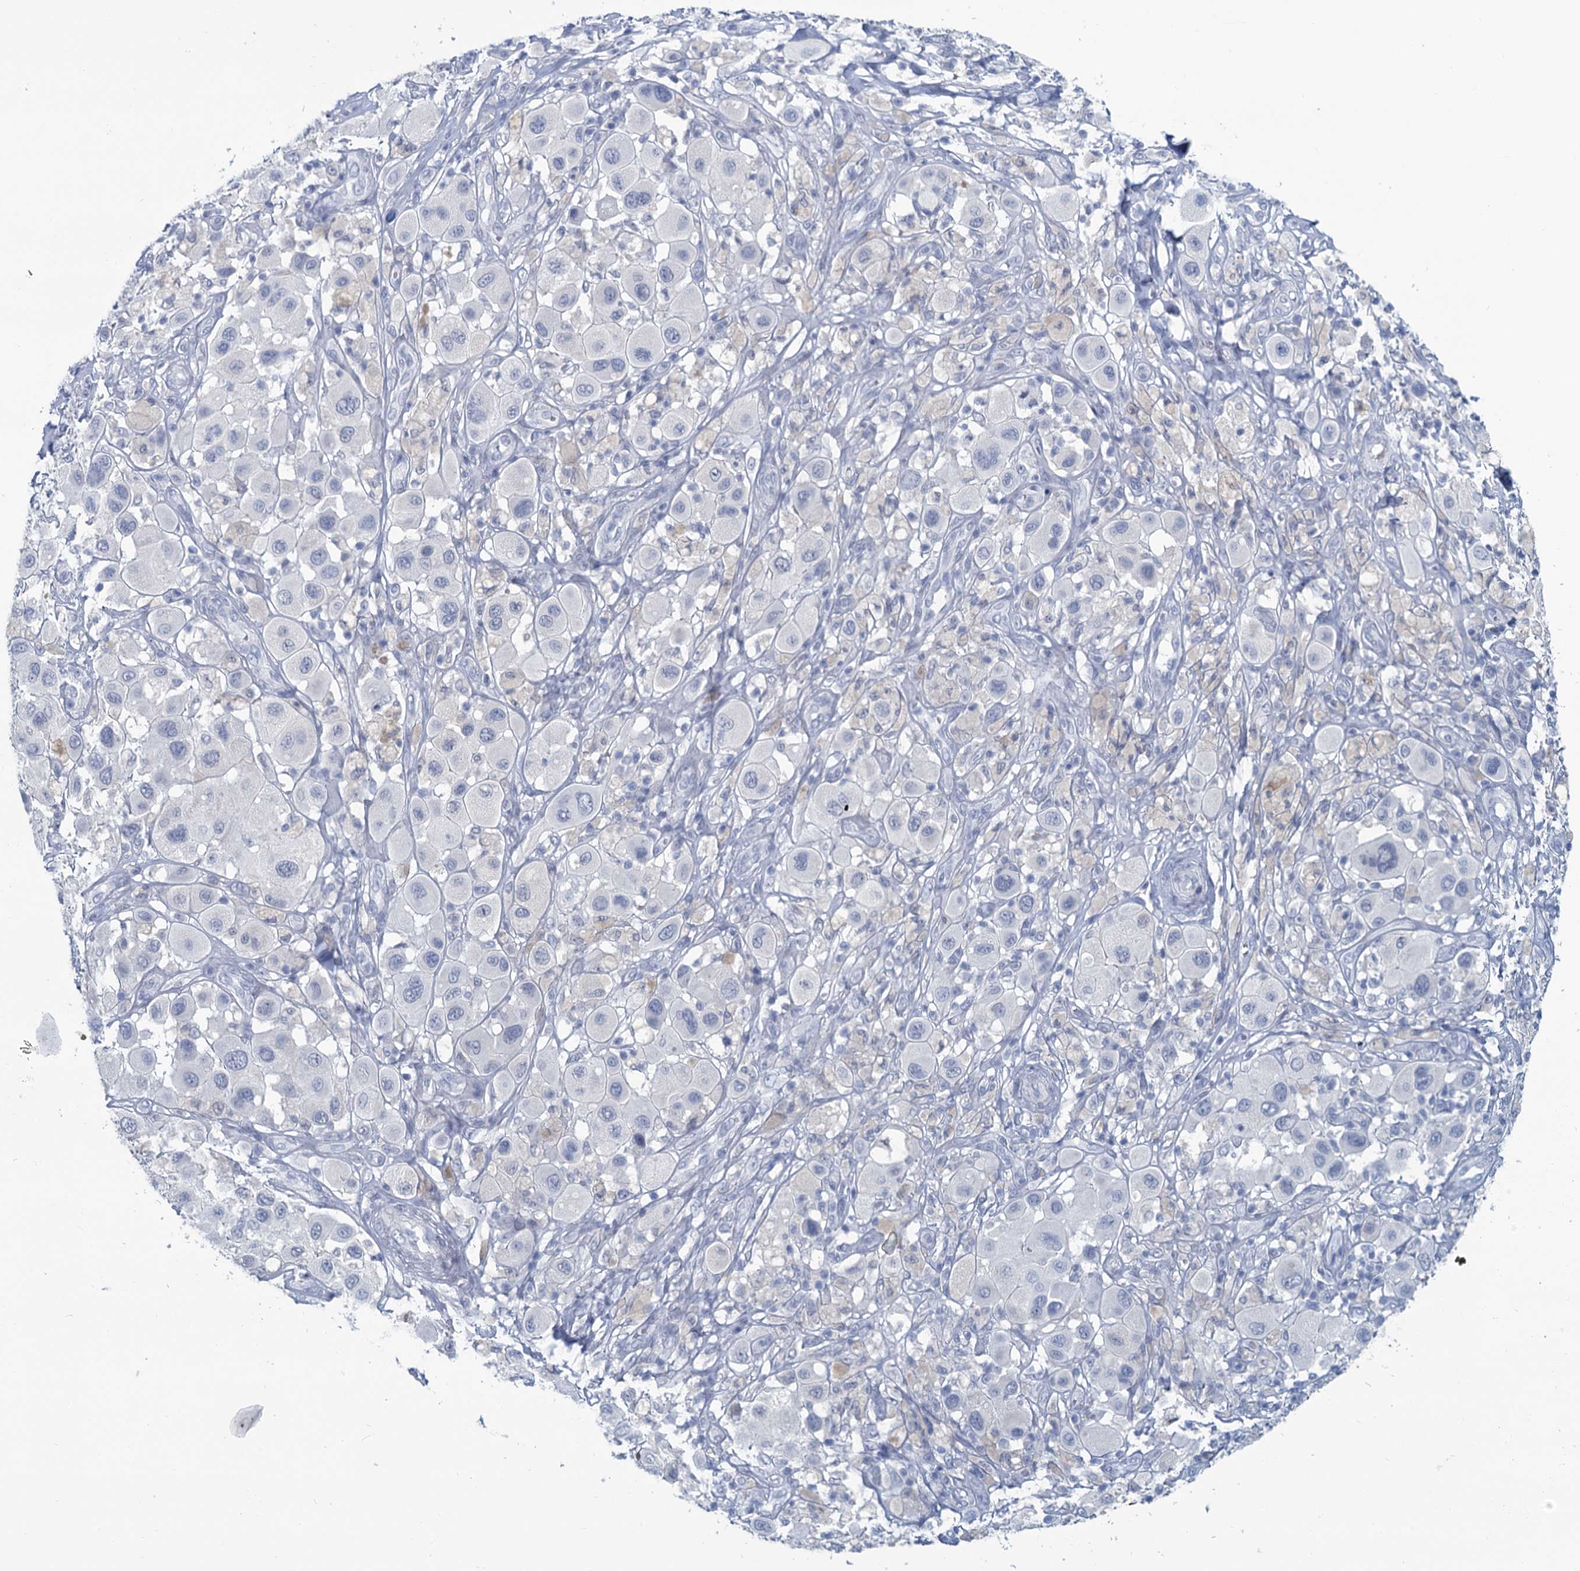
{"staining": {"intensity": "negative", "quantity": "none", "location": "none"}, "tissue": "melanoma", "cell_type": "Tumor cells", "image_type": "cancer", "snomed": [{"axis": "morphology", "description": "Malignant melanoma, Metastatic site"}, {"axis": "topography", "description": "Skin"}], "caption": "This is an IHC micrograph of melanoma. There is no positivity in tumor cells.", "gene": "CHGA", "patient": {"sex": "male", "age": 41}}